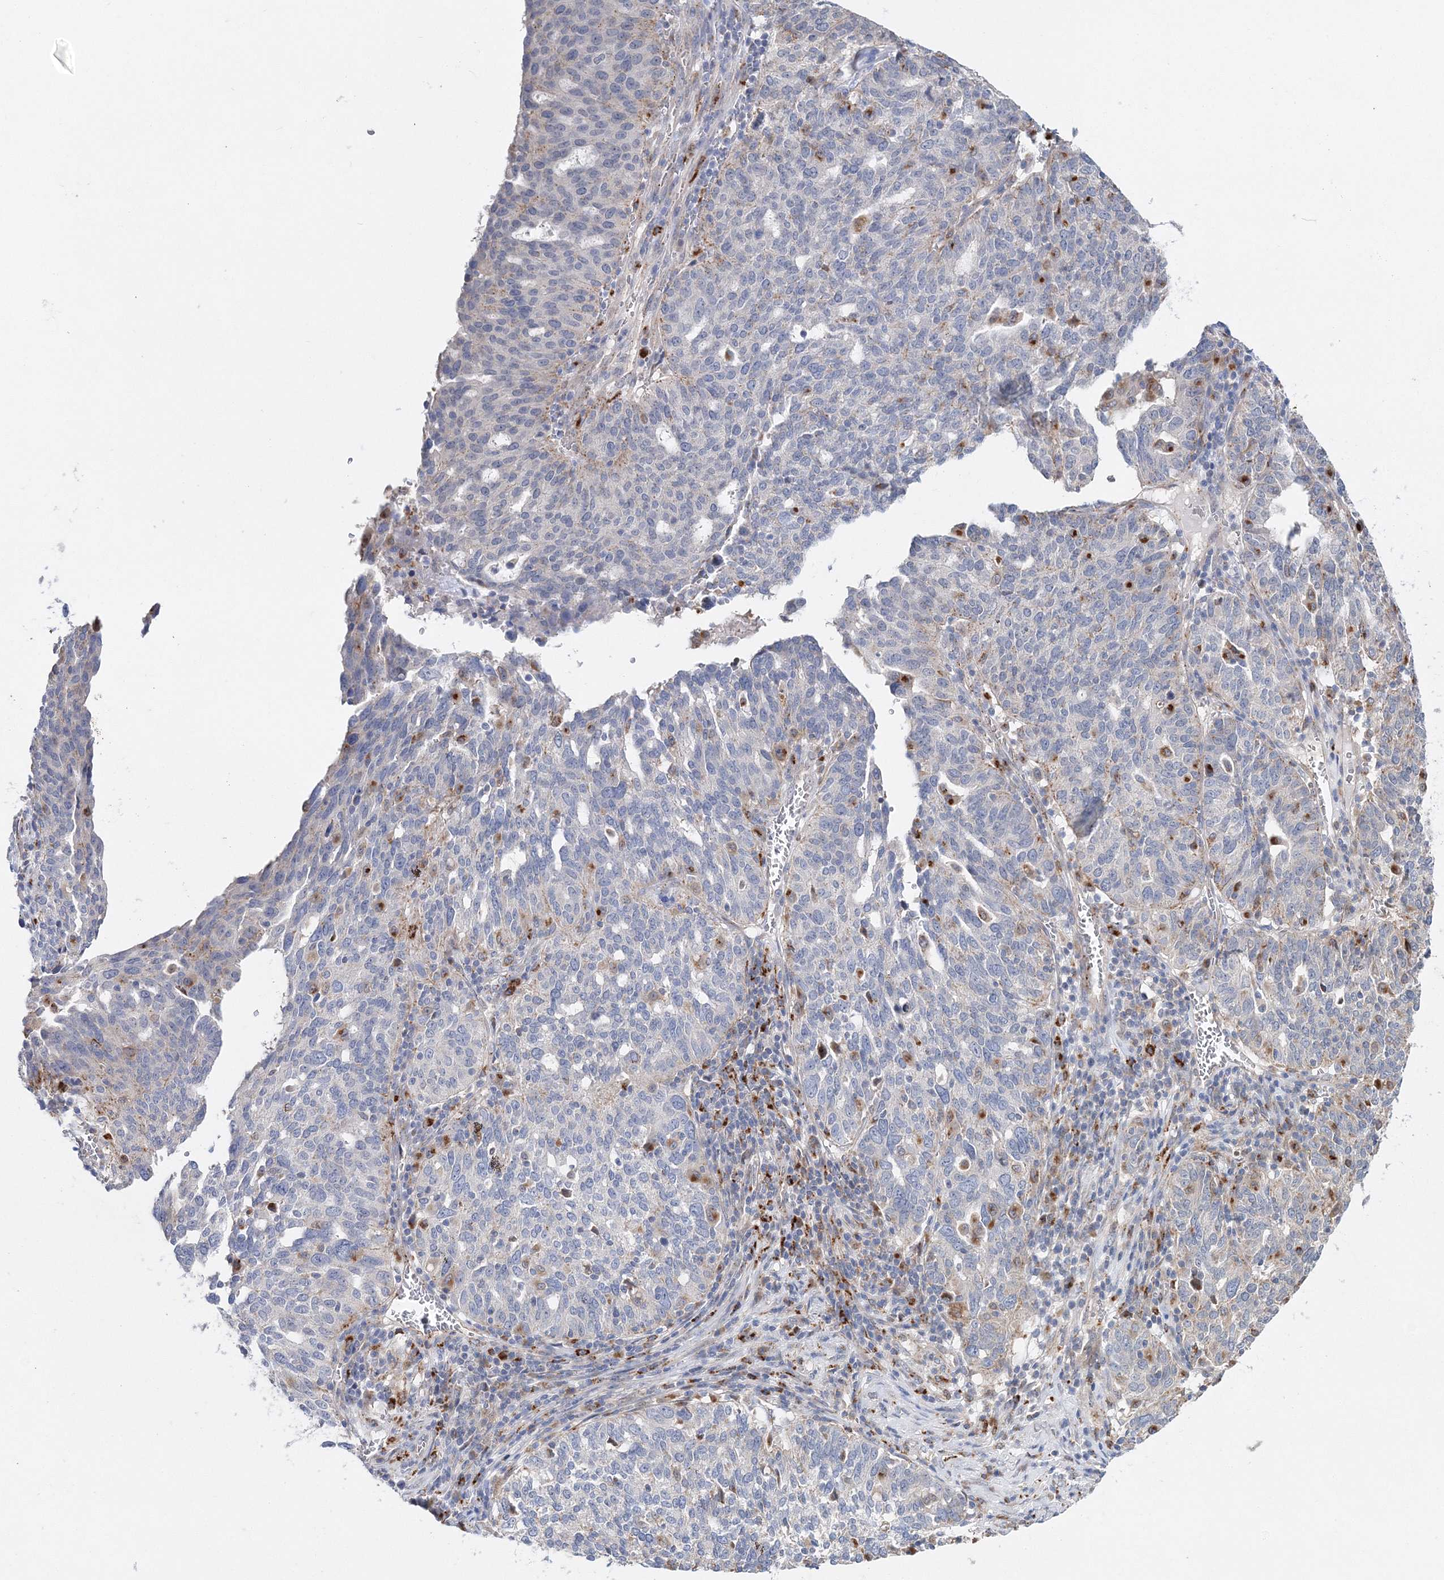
{"staining": {"intensity": "negative", "quantity": "none", "location": "none"}, "tissue": "ovarian cancer", "cell_type": "Tumor cells", "image_type": "cancer", "snomed": [{"axis": "morphology", "description": "Cystadenocarcinoma, serous, NOS"}, {"axis": "topography", "description": "Ovary"}], "caption": "Tumor cells show no significant staining in ovarian cancer (serous cystadenocarcinoma). (Brightfield microscopy of DAB immunohistochemistry at high magnification).", "gene": "C3orf38", "patient": {"sex": "female", "age": 59}}